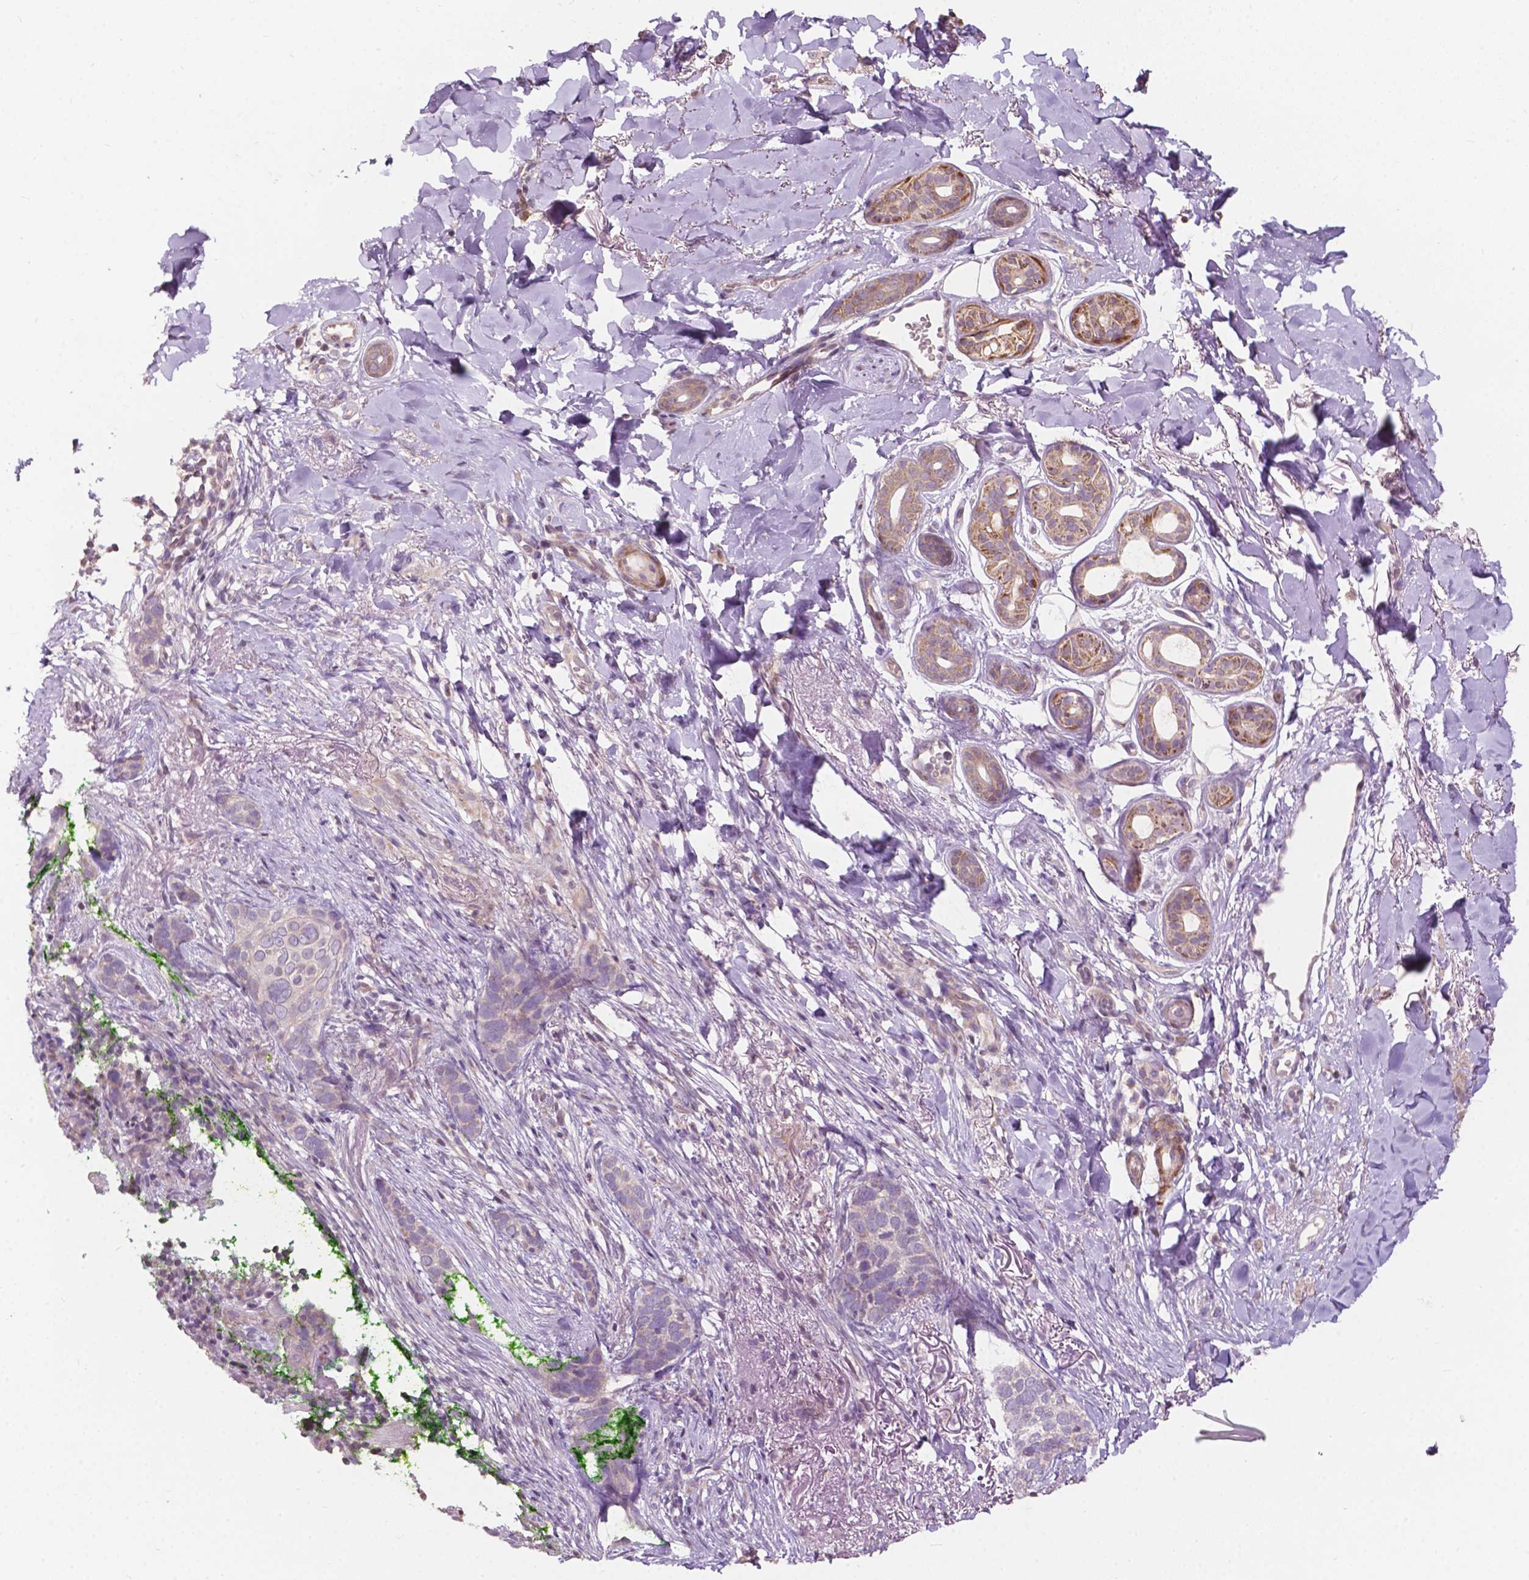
{"staining": {"intensity": "negative", "quantity": "none", "location": "none"}, "tissue": "skin cancer", "cell_type": "Tumor cells", "image_type": "cancer", "snomed": [{"axis": "morphology", "description": "Normal tissue, NOS"}, {"axis": "morphology", "description": "Basal cell carcinoma"}, {"axis": "topography", "description": "Skin"}], "caption": "This is an IHC histopathology image of human skin basal cell carcinoma. There is no expression in tumor cells.", "gene": "NDUFA10", "patient": {"sex": "male", "age": 84}}